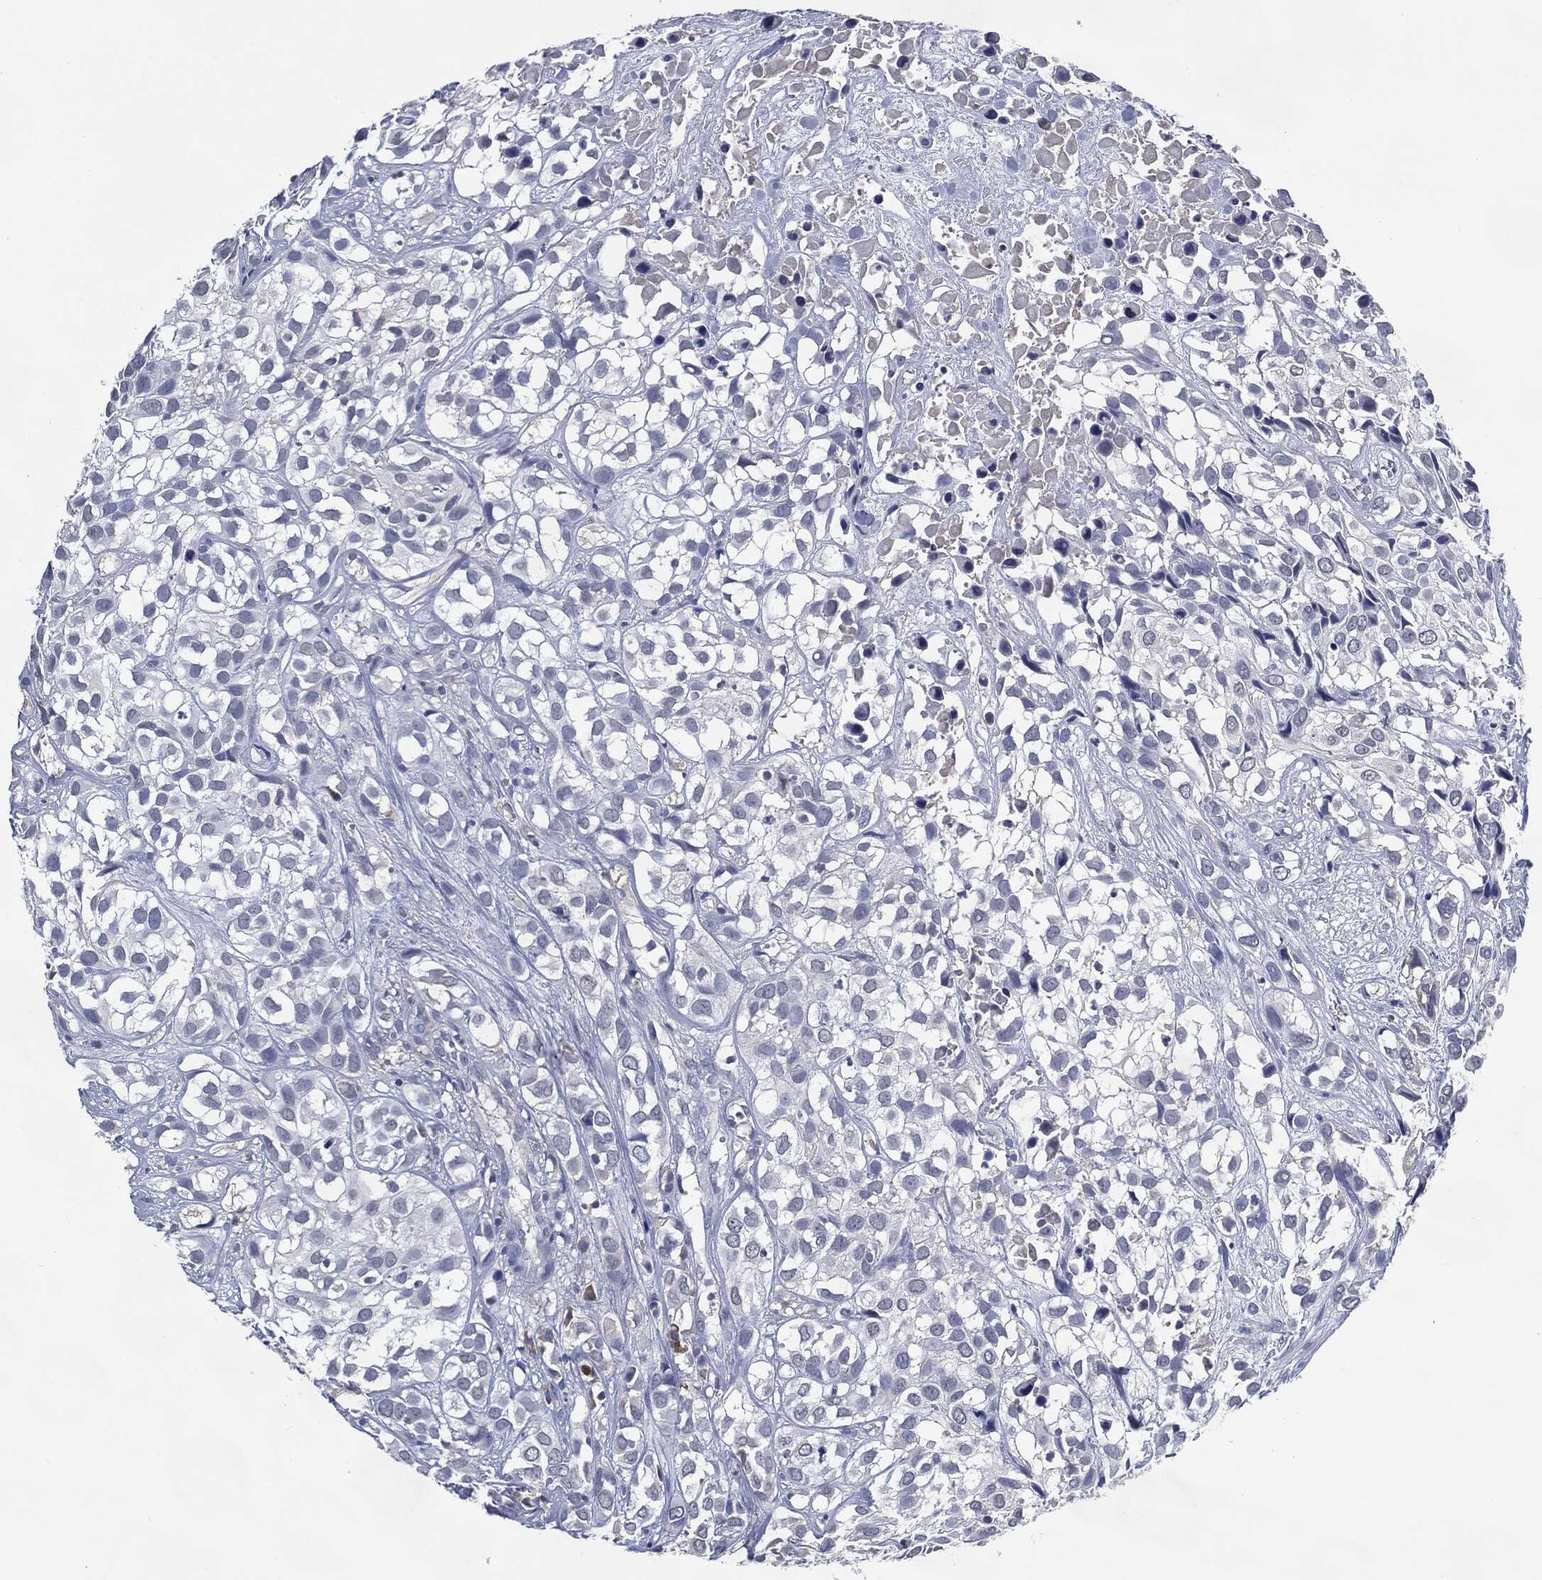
{"staining": {"intensity": "negative", "quantity": "none", "location": "none"}, "tissue": "urothelial cancer", "cell_type": "Tumor cells", "image_type": "cancer", "snomed": [{"axis": "morphology", "description": "Urothelial carcinoma, High grade"}, {"axis": "topography", "description": "Urinary bladder"}], "caption": "The histopathology image shows no staining of tumor cells in urothelial cancer.", "gene": "IL2RG", "patient": {"sex": "male", "age": 56}}